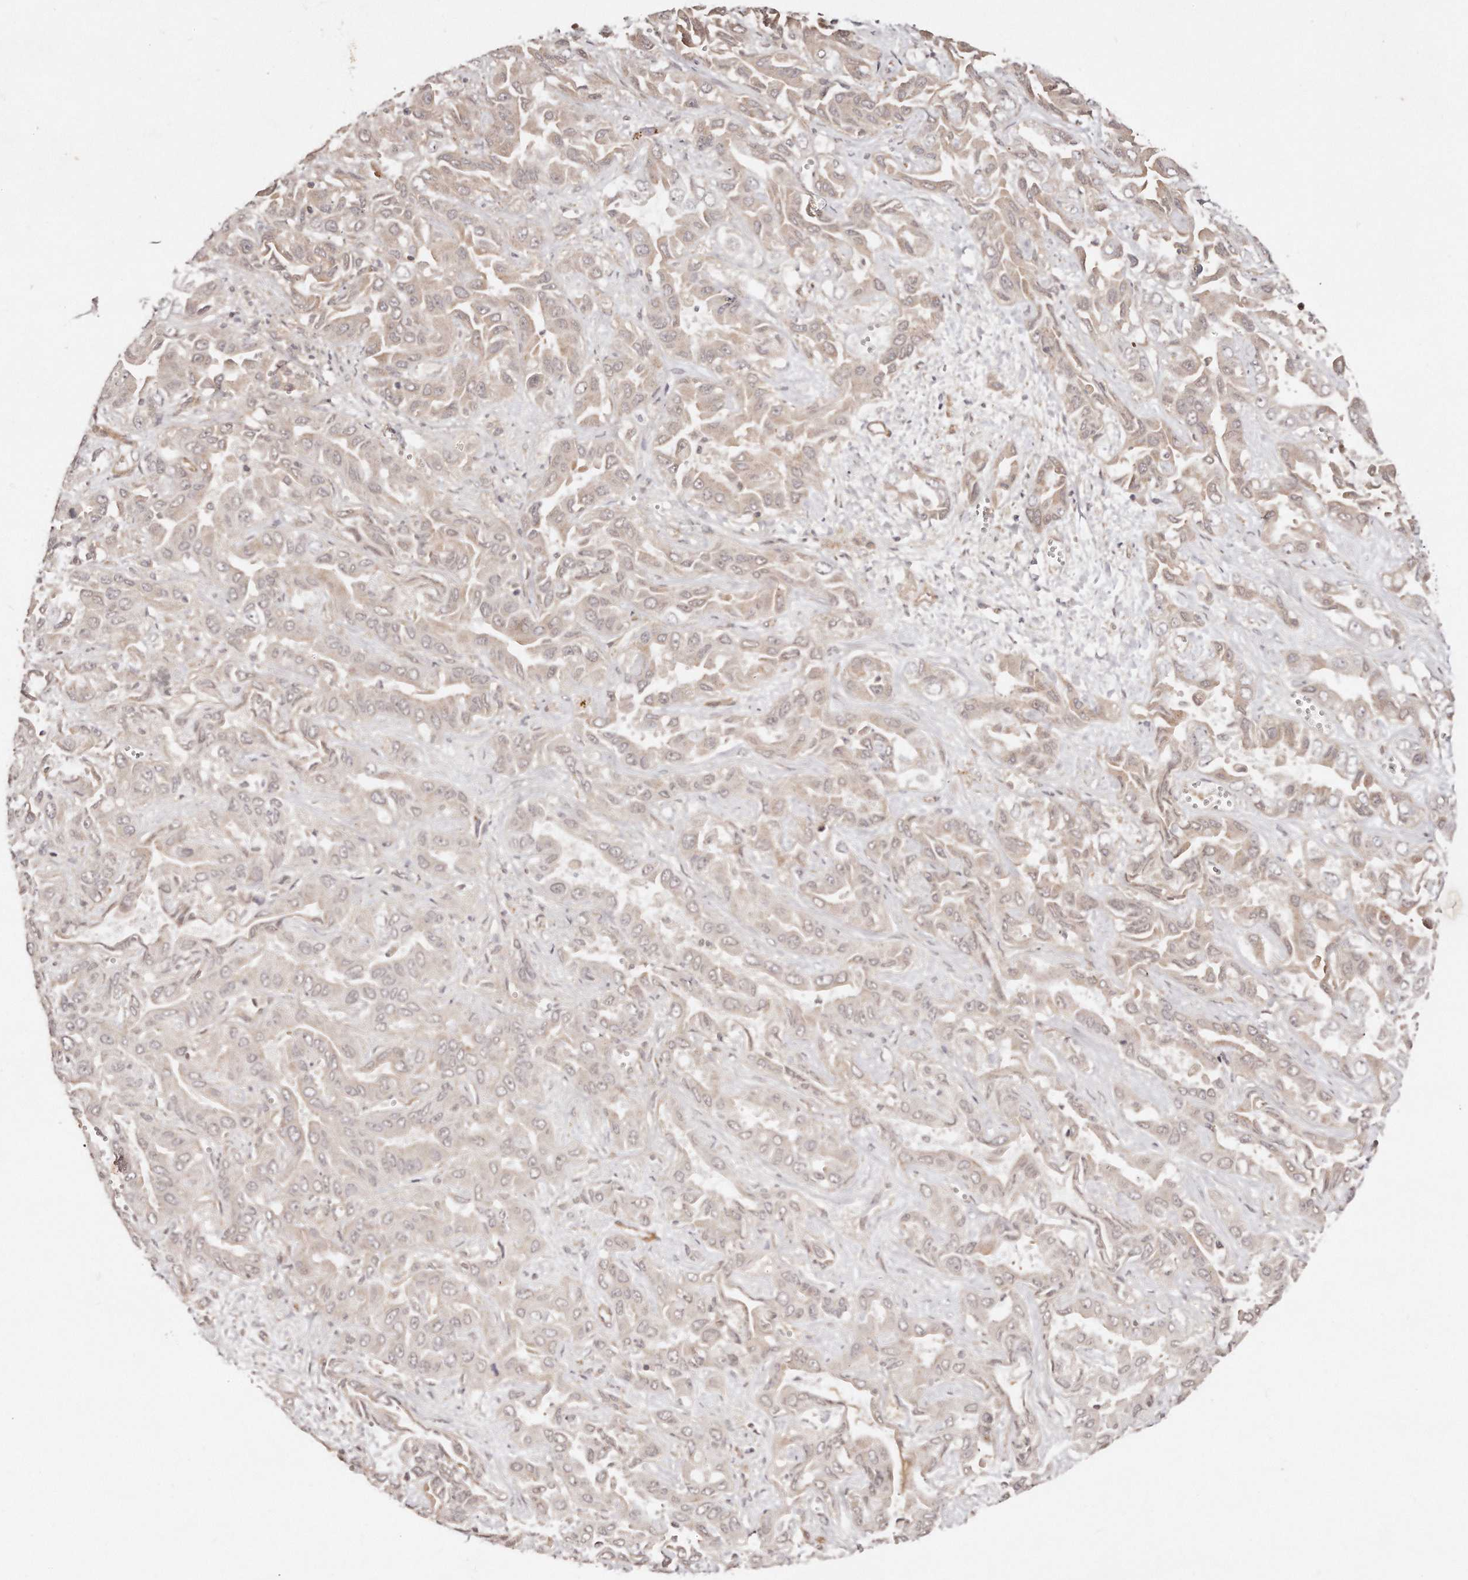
{"staining": {"intensity": "negative", "quantity": "none", "location": "none"}, "tissue": "liver cancer", "cell_type": "Tumor cells", "image_type": "cancer", "snomed": [{"axis": "morphology", "description": "Cholangiocarcinoma"}, {"axis": "topography", "description": "Liver"}], "caption": "Tumor cells are negative for brown protein staining in liver cholangiocarcinoma.", "gene": "SOX4", "patient": {"sex": "female", "age": 52}}